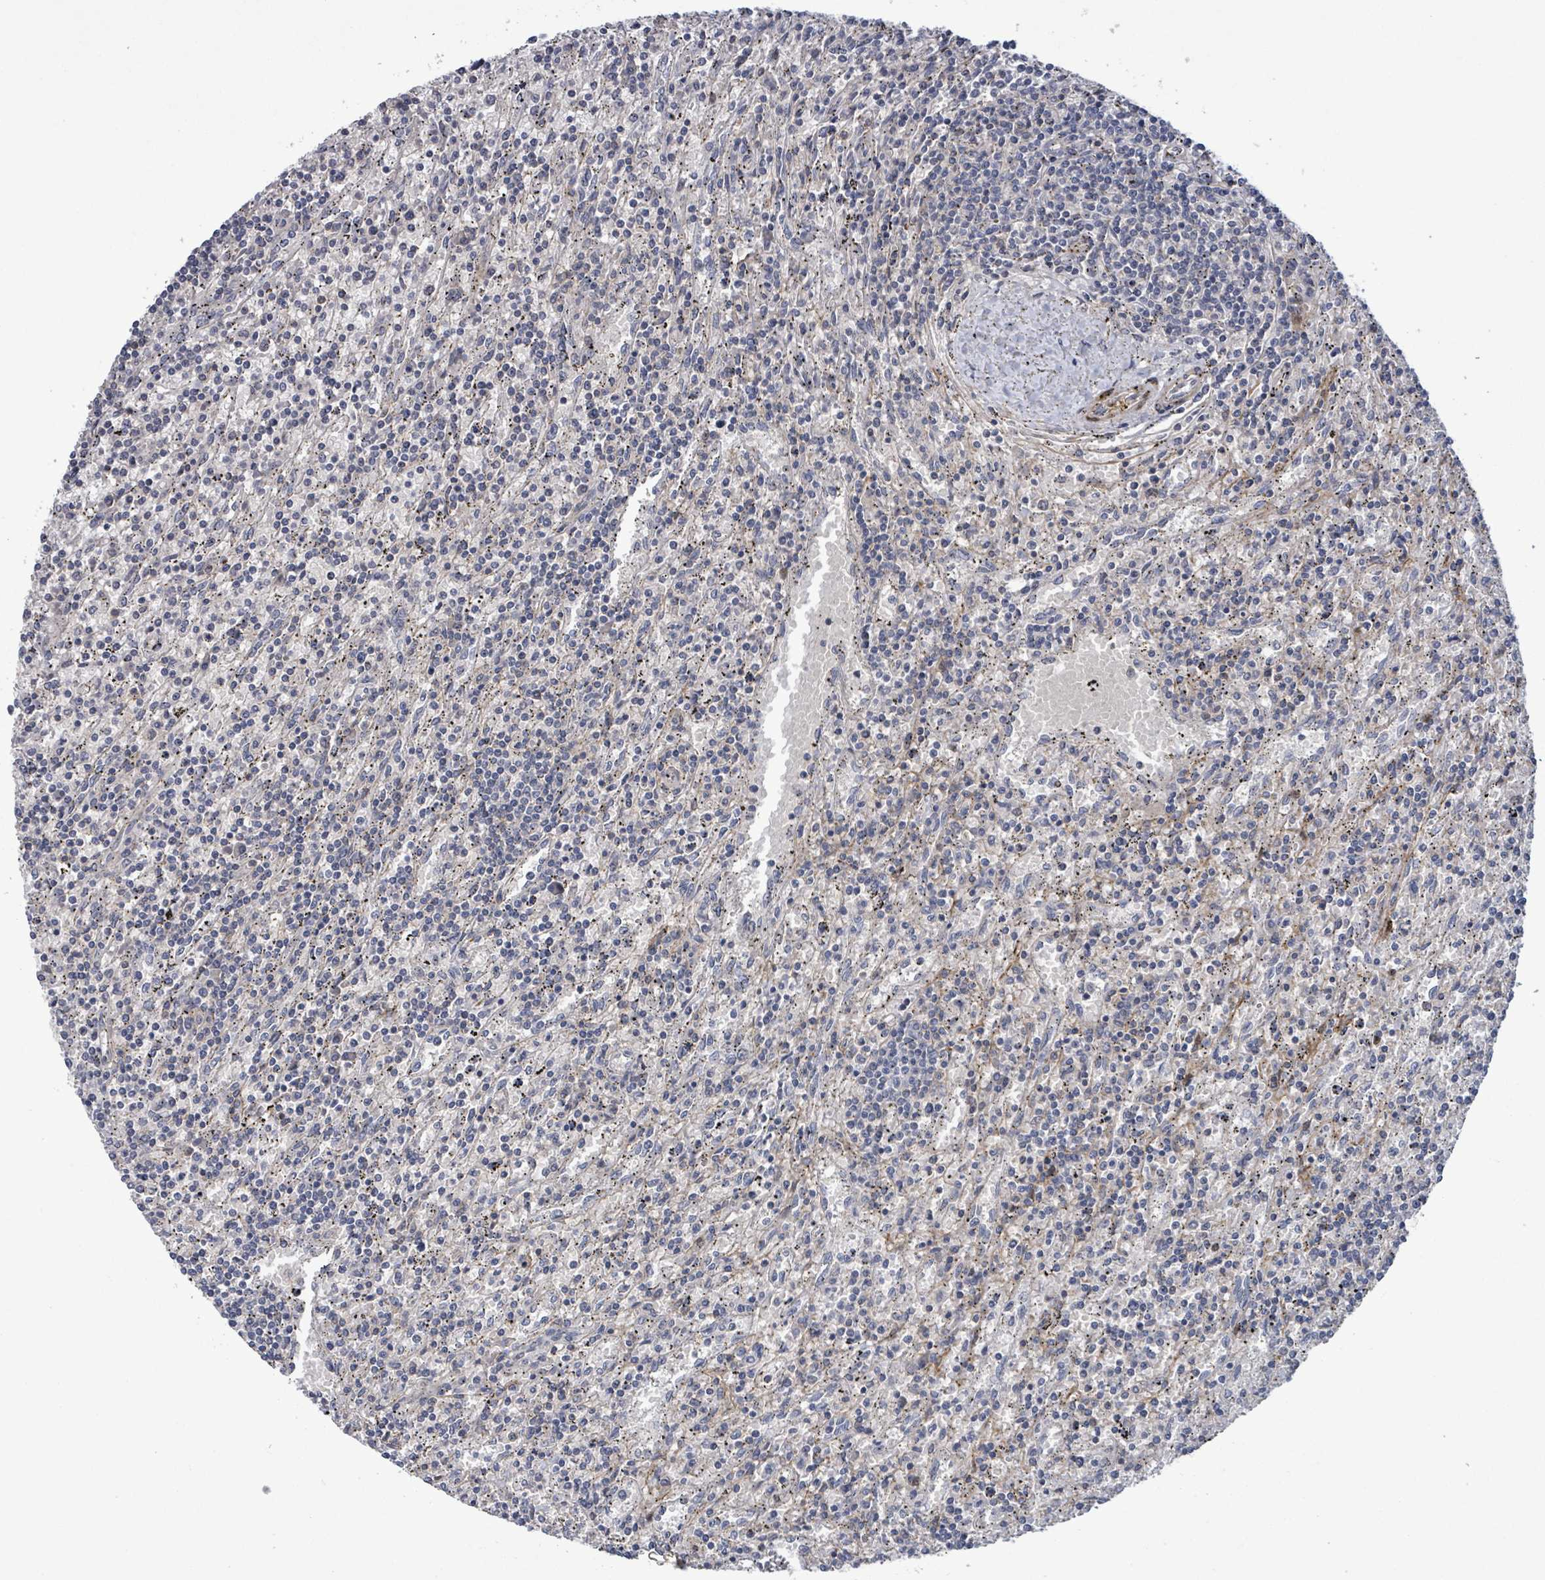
{"staining": {"intensity": "negative", "quantity": "none", "location": "none"}, "tissue": "lymphoma", "cell_type": "Tumor cells", "image_type": "cancer", "snomed": [{"axis": "morphology", "description": "Malignant lymphoma, non-Hodgkin's type, Low grade"}, {"axis": "topography", "description": "Spleen"}], "caption": "DAB immunohistochemical staining of human low-grade malignant lymphoma, non-Hodgkin's type exhibits no significant positivity in tumor cells. (DAB (3,3'-diaminobenzidine) immunohistochemistry (IHC) with hematoxylin counter stain).", "gene": "AMMECR1", "patient": {"sex": "male", "age": 76}}